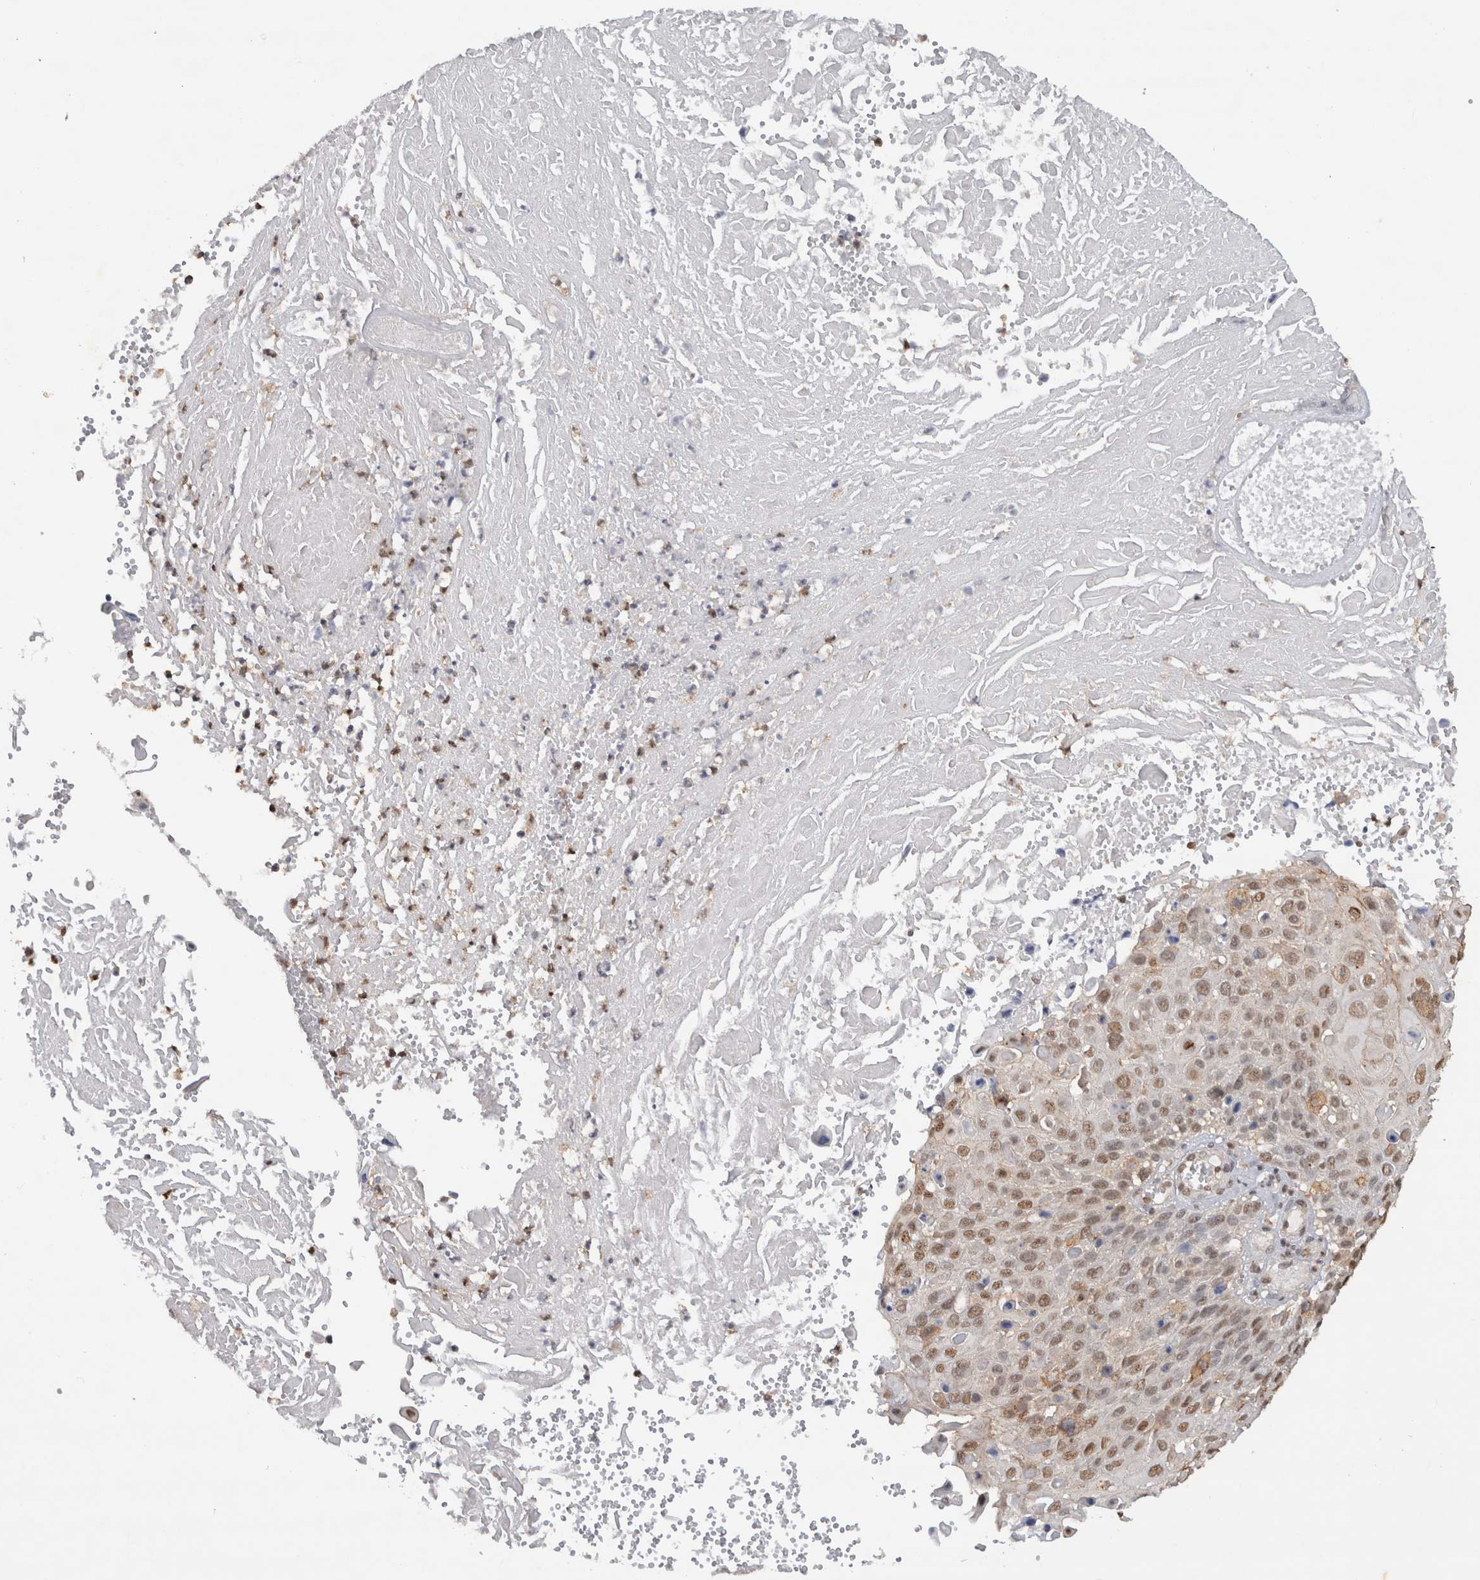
{"staining": {"intensity": "moderate", "quantity": ">75%", "location": "nuclear"}, "tissue": "cervical cancer", "cell_type": "Tumor cells", "image_type": "cancer", "snomed": [{"axis": "morphology", "description": "Squamous cell carcinoma, NOS"}, {"axis": "topography", "description": "Cervix"}], "caption": "Immunohistochemistry (DAB) staining of human squamous cell carcinoma (cervical) displays moderate nuclear protein expression in about >75% of tumor cells.", "gene": "RPS6KA2", "patient": {"sex": "female", "age": 74}}